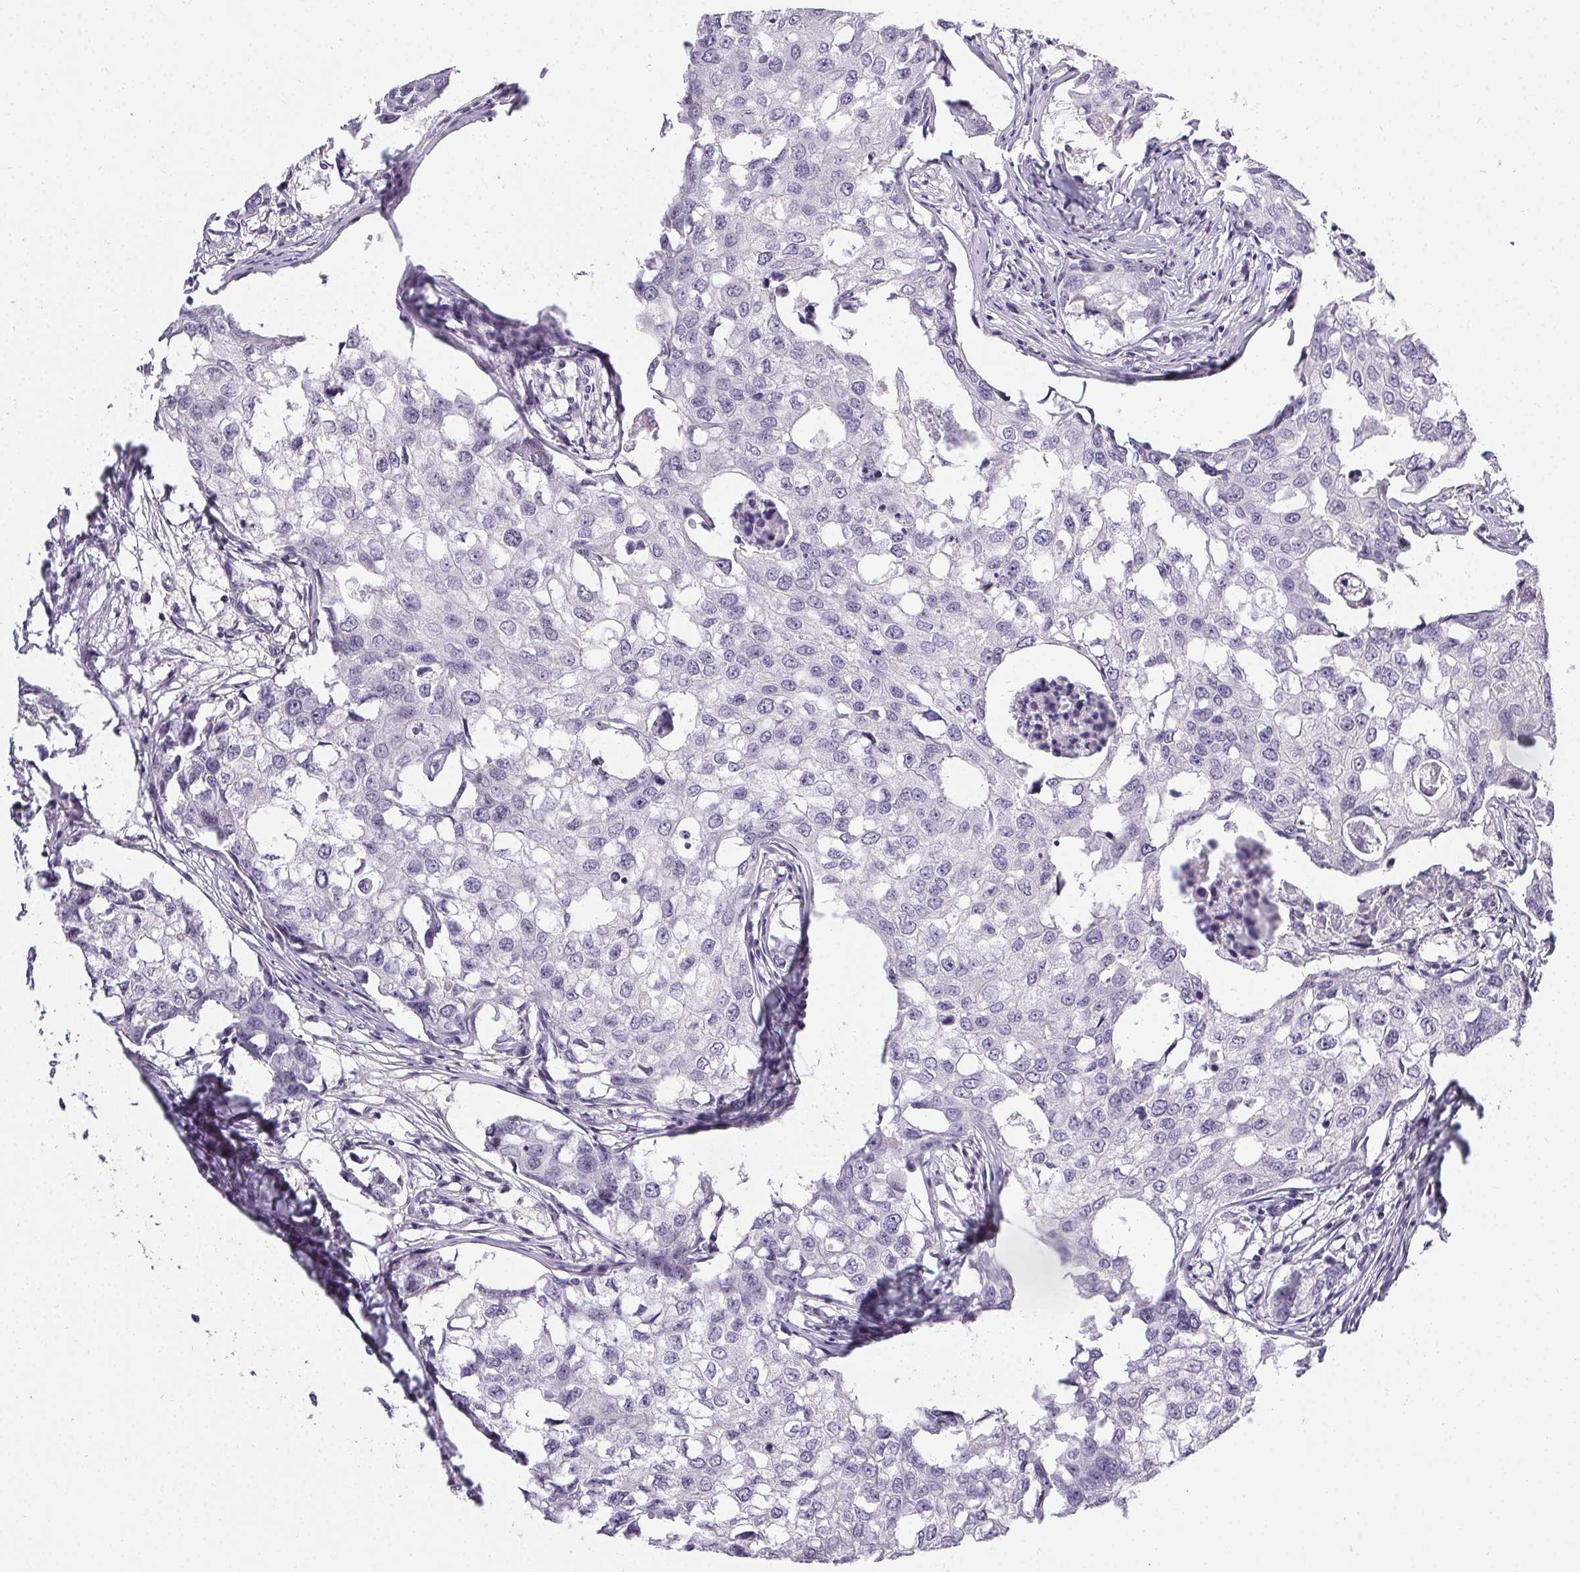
{"staining": {"intensity": "negative", "quantity": "none", "location": "none"}, "tissue": "breast cancer", "cell_type": "Tumor cells", "image_type": "cancer", "snomed": [{"axis": "morphology", "description": "Duct carcinoma"}, {"axis": "topography", "description": "Breast"}], "caption": "Breast cancer was stained to show a protein in brown. There is no significant expression in tumor cells.", "gene": "PMEL", "patient": {"sex": "female", "age": 27}}